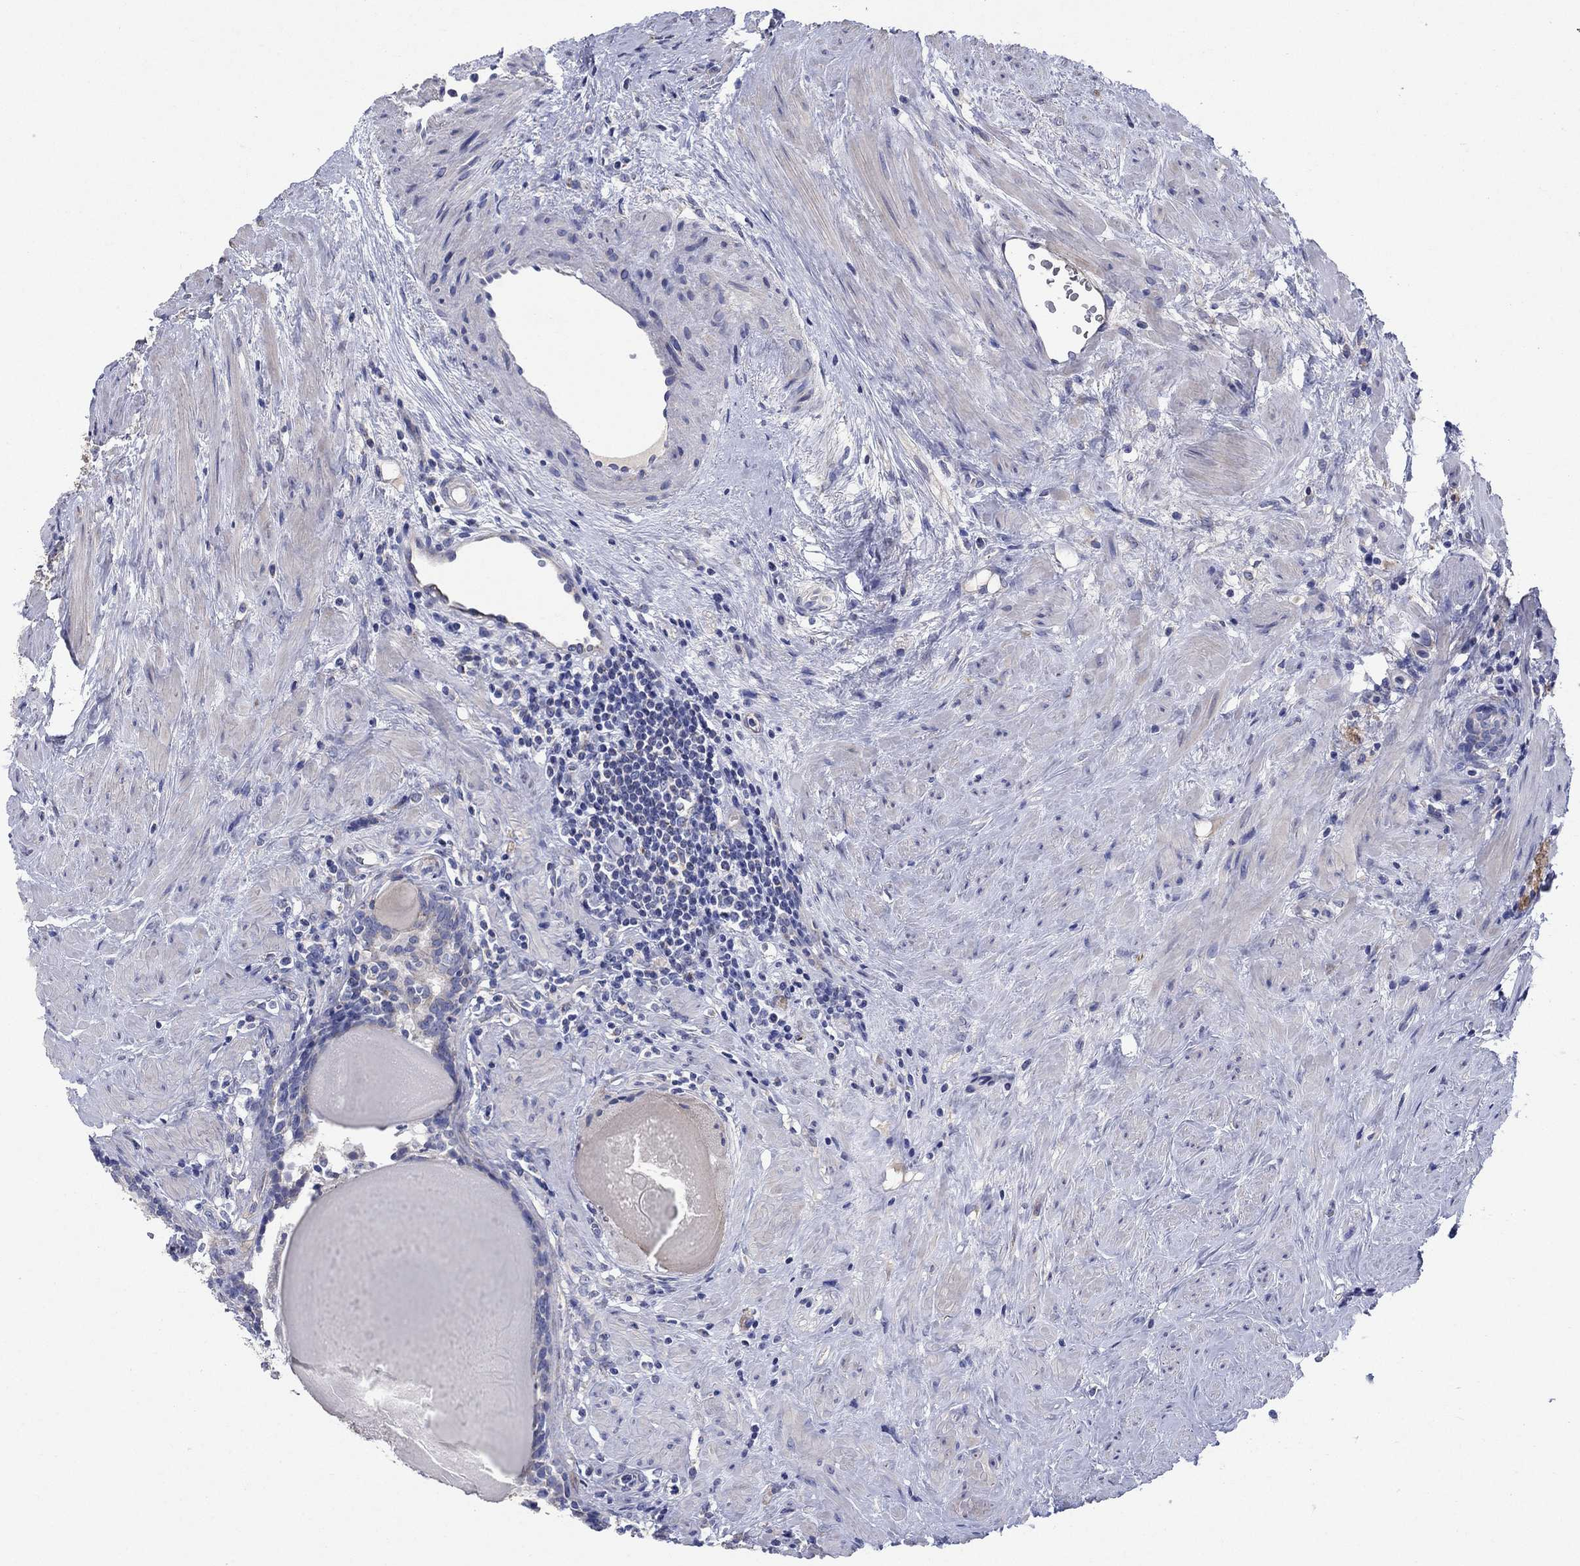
{"staining": {"intensity": "strong", "quantity": ">75%", "location": "cytoplasmic/membranous"}, "tissue": "prostate cancer", "cell_type": "Tumor cells", "image_type": "cancer", "snomed": [{"axis": "morphology", "description": "Adenocarcinoma, NOS"}, {"axis": "morphology", "description": "Adenocarcinoma, High grade"}, {"axis": "topography", "description": "Prostate"}], "caption": "Tumor cells display strong cytoplasmic/membranous positivity in about >75% of cells in prostate cancer (adenocarcinoma). The staining was performed using DAB (3,3'-diaminobenzidine) to visualize the protein expression in brown, while the nuclei were stained in blue with hematoxylin (Magnification: 20x).", "gene": "CLVS1", "patient": {"sex": "male", "age": 64}}